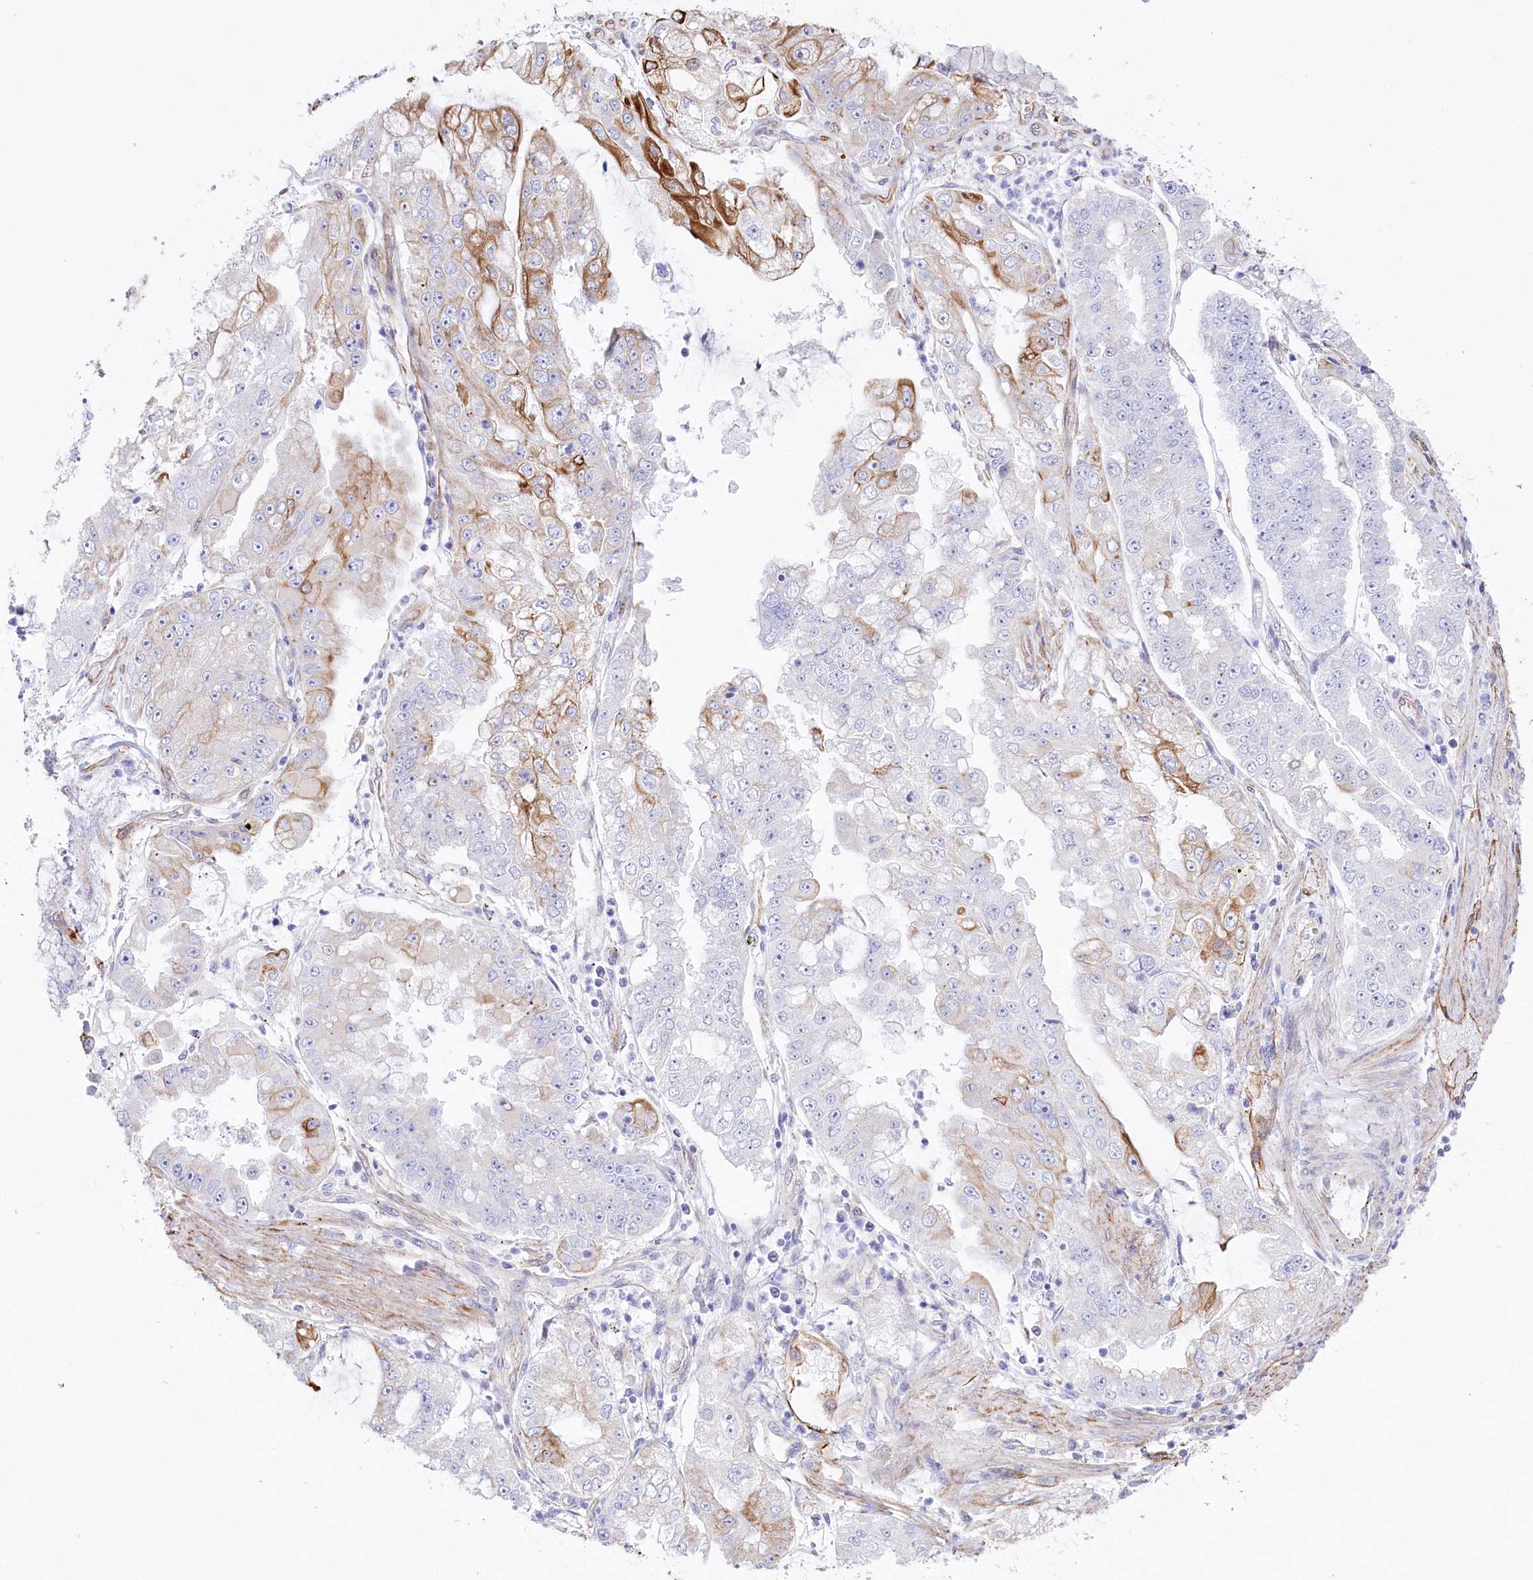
{"staining": {"intensity": "moderate", "quantity": "25%-75%", "location": "cytoplasmic/membranous"}, "tissue": "stomach cancer", "cell_type": "Tumor cells", "image_type": "cancer", "snomed": [{"axis": "morphology", "description": "Adenocarcinoma, NOS"}, {"axis": "topography", "description": "Stomach"}], "caption": "Immunohistochemical staining of stomach cancer exhibits medium levels of moderate cytoplasmic/membranous protein expression in about 25%-75% of tumor cells.", "gene": "SLC39A10", "patient": {"sex": "male", "age": 76}}